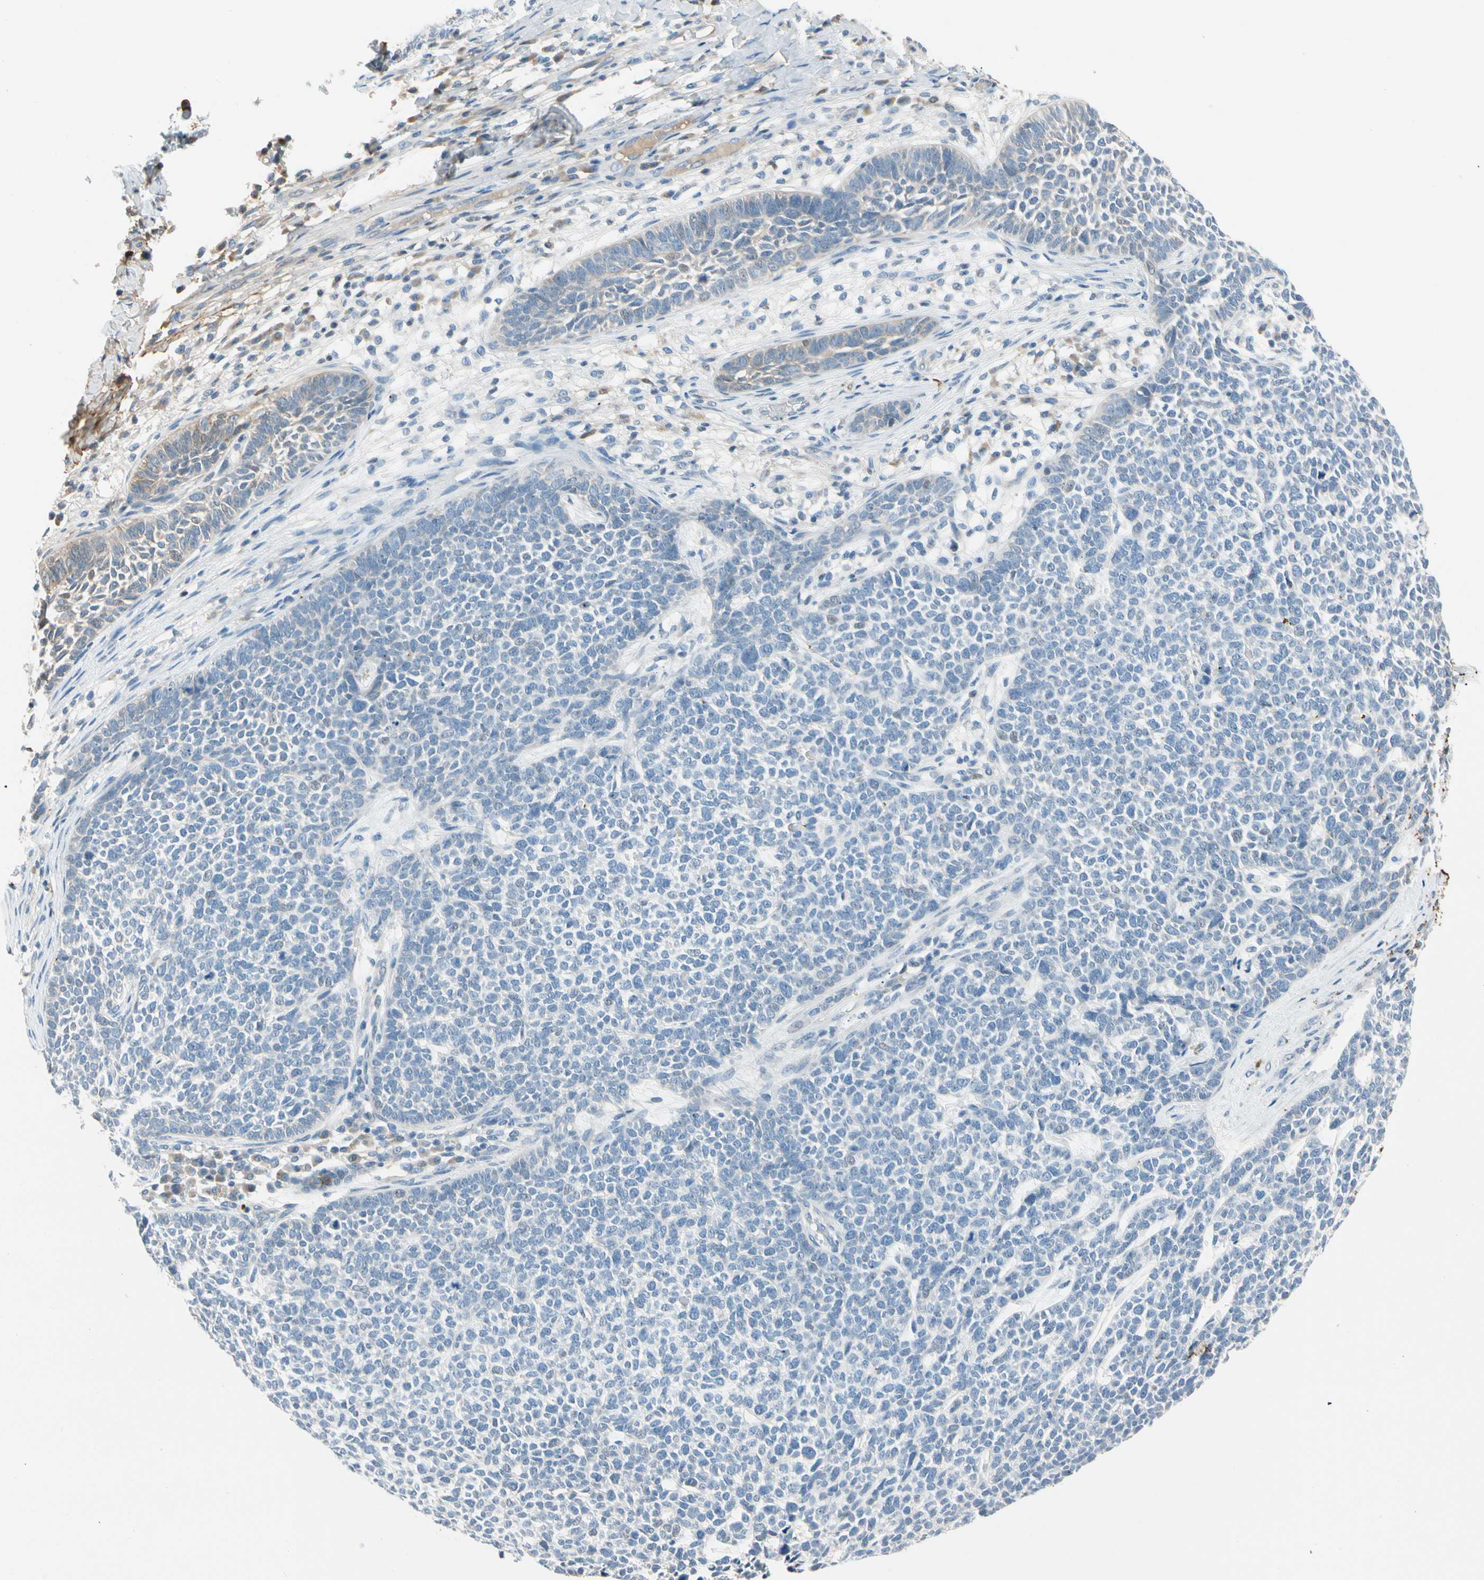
{"staining": {"intensity": "weak", "quantity": "<25%", "location": "cytoplasmic/membranous"}, "tissue": "skin cancer", "cell_type": "Tumor cells", "image_type": "cancer", "snomed": [{"axis": "morphology", "description": "Basal cell carcinoma"}, {"axis": "topography", "description": "Skin"}], "caption": "Immunohistochemical staining of human skin basal cell carcinoma demonstrates no significant positivity in tumor cells.", "gene": "STK40", "patient": {"sex": "female", "age": 84}}